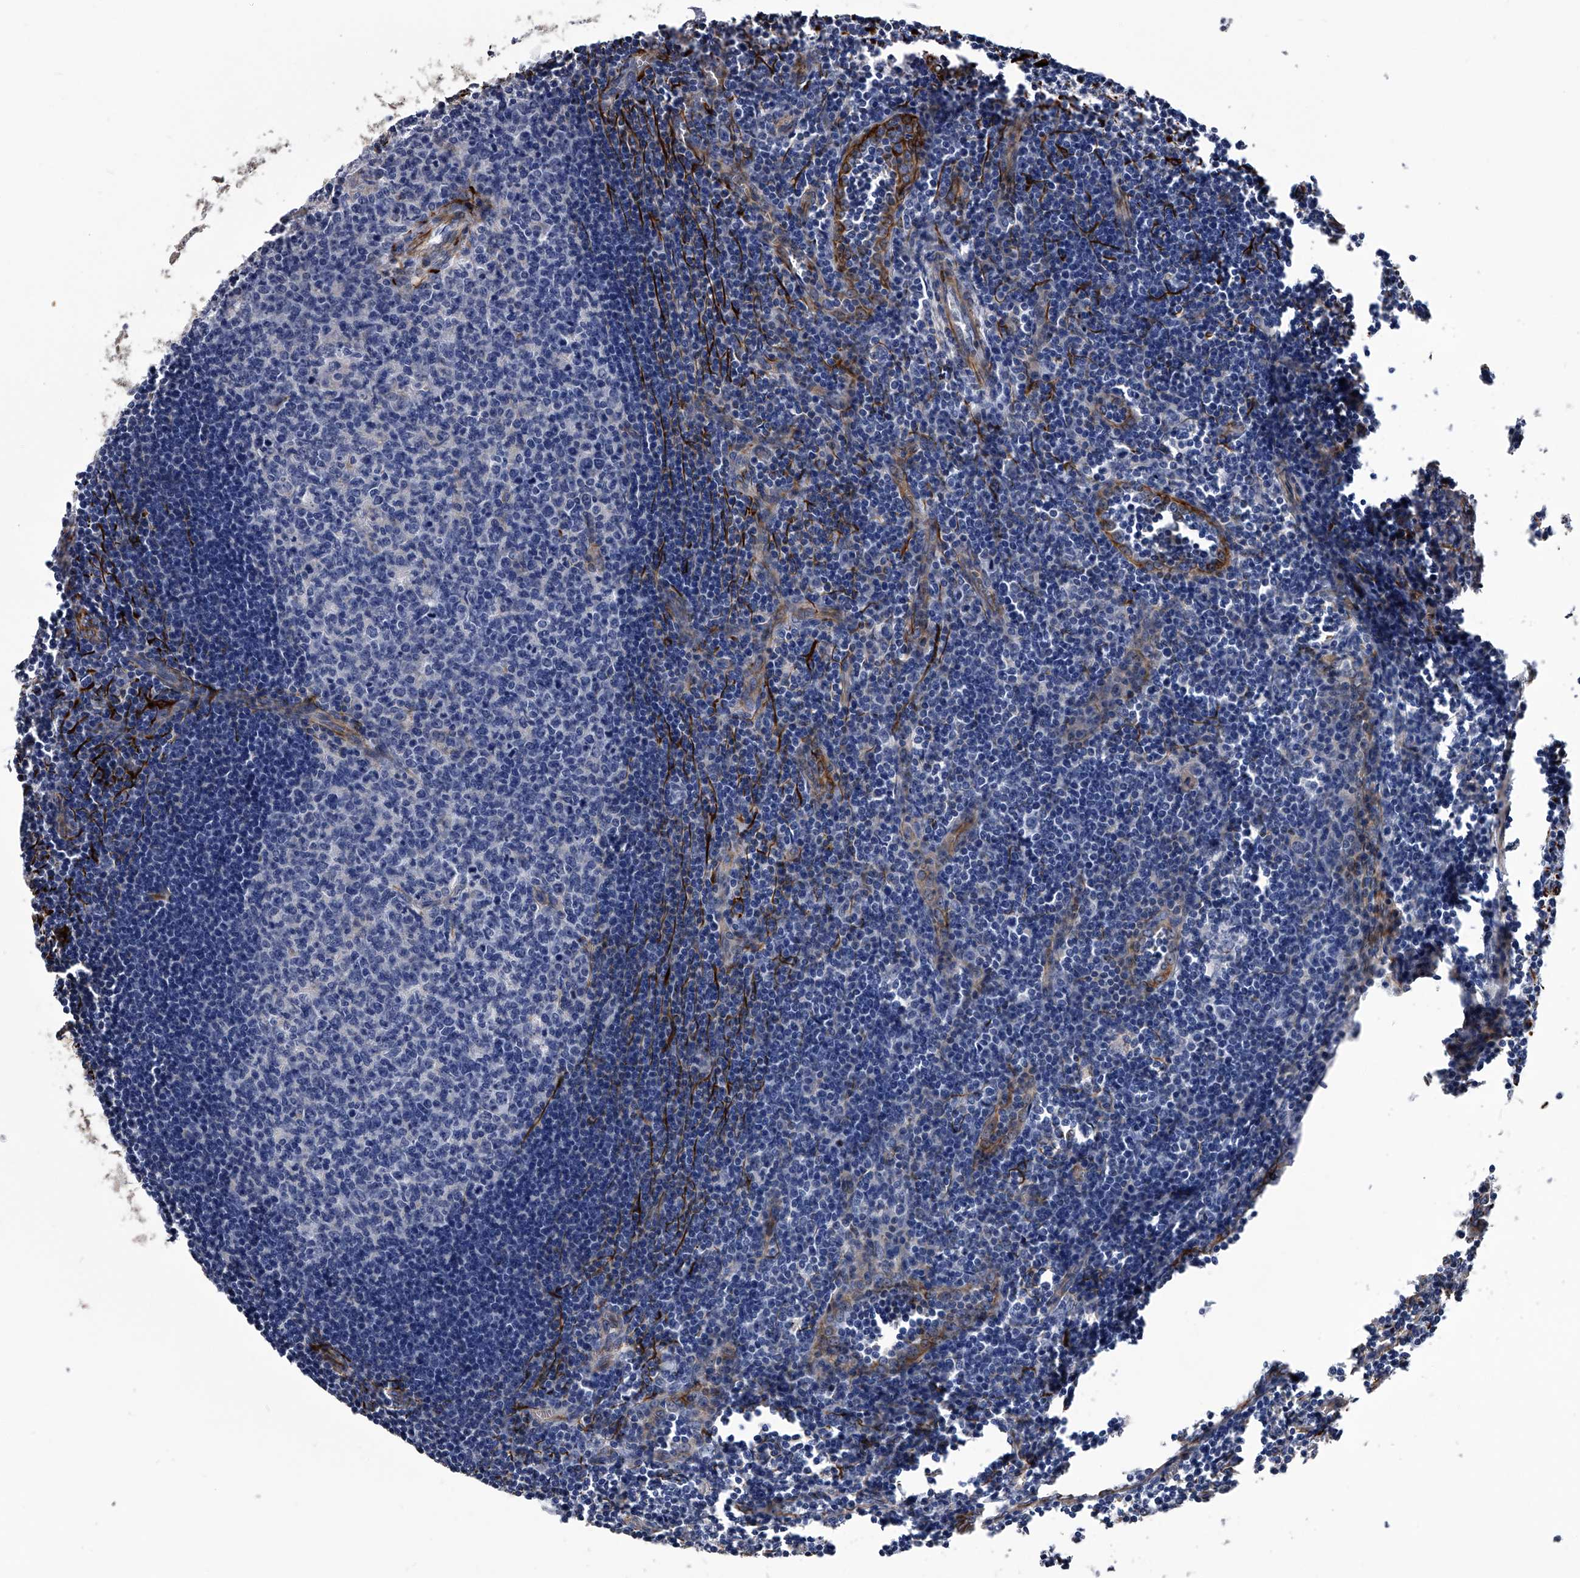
{"staining": {"intensity": "negative", "quantity": "none", "location": "none"}, "tissue": "lymph node", "cell_type": "Germinal center cells", "image_type": "normal", "snomed": [{"axis": "morphology", "description": "Normal tissue, NOS"}, {"axis": "morphology", "description": "Malignant melanoma, Metastatic site"}, {"axis": "topography", "description": "Lymph node"}], "caption": "An IHC micrograph of normal lymph node is shown. There is no staining in germinal center cells of lymph node.", "gene": "EFCAB7", "patient": {"sex": "male", "age": 41}}